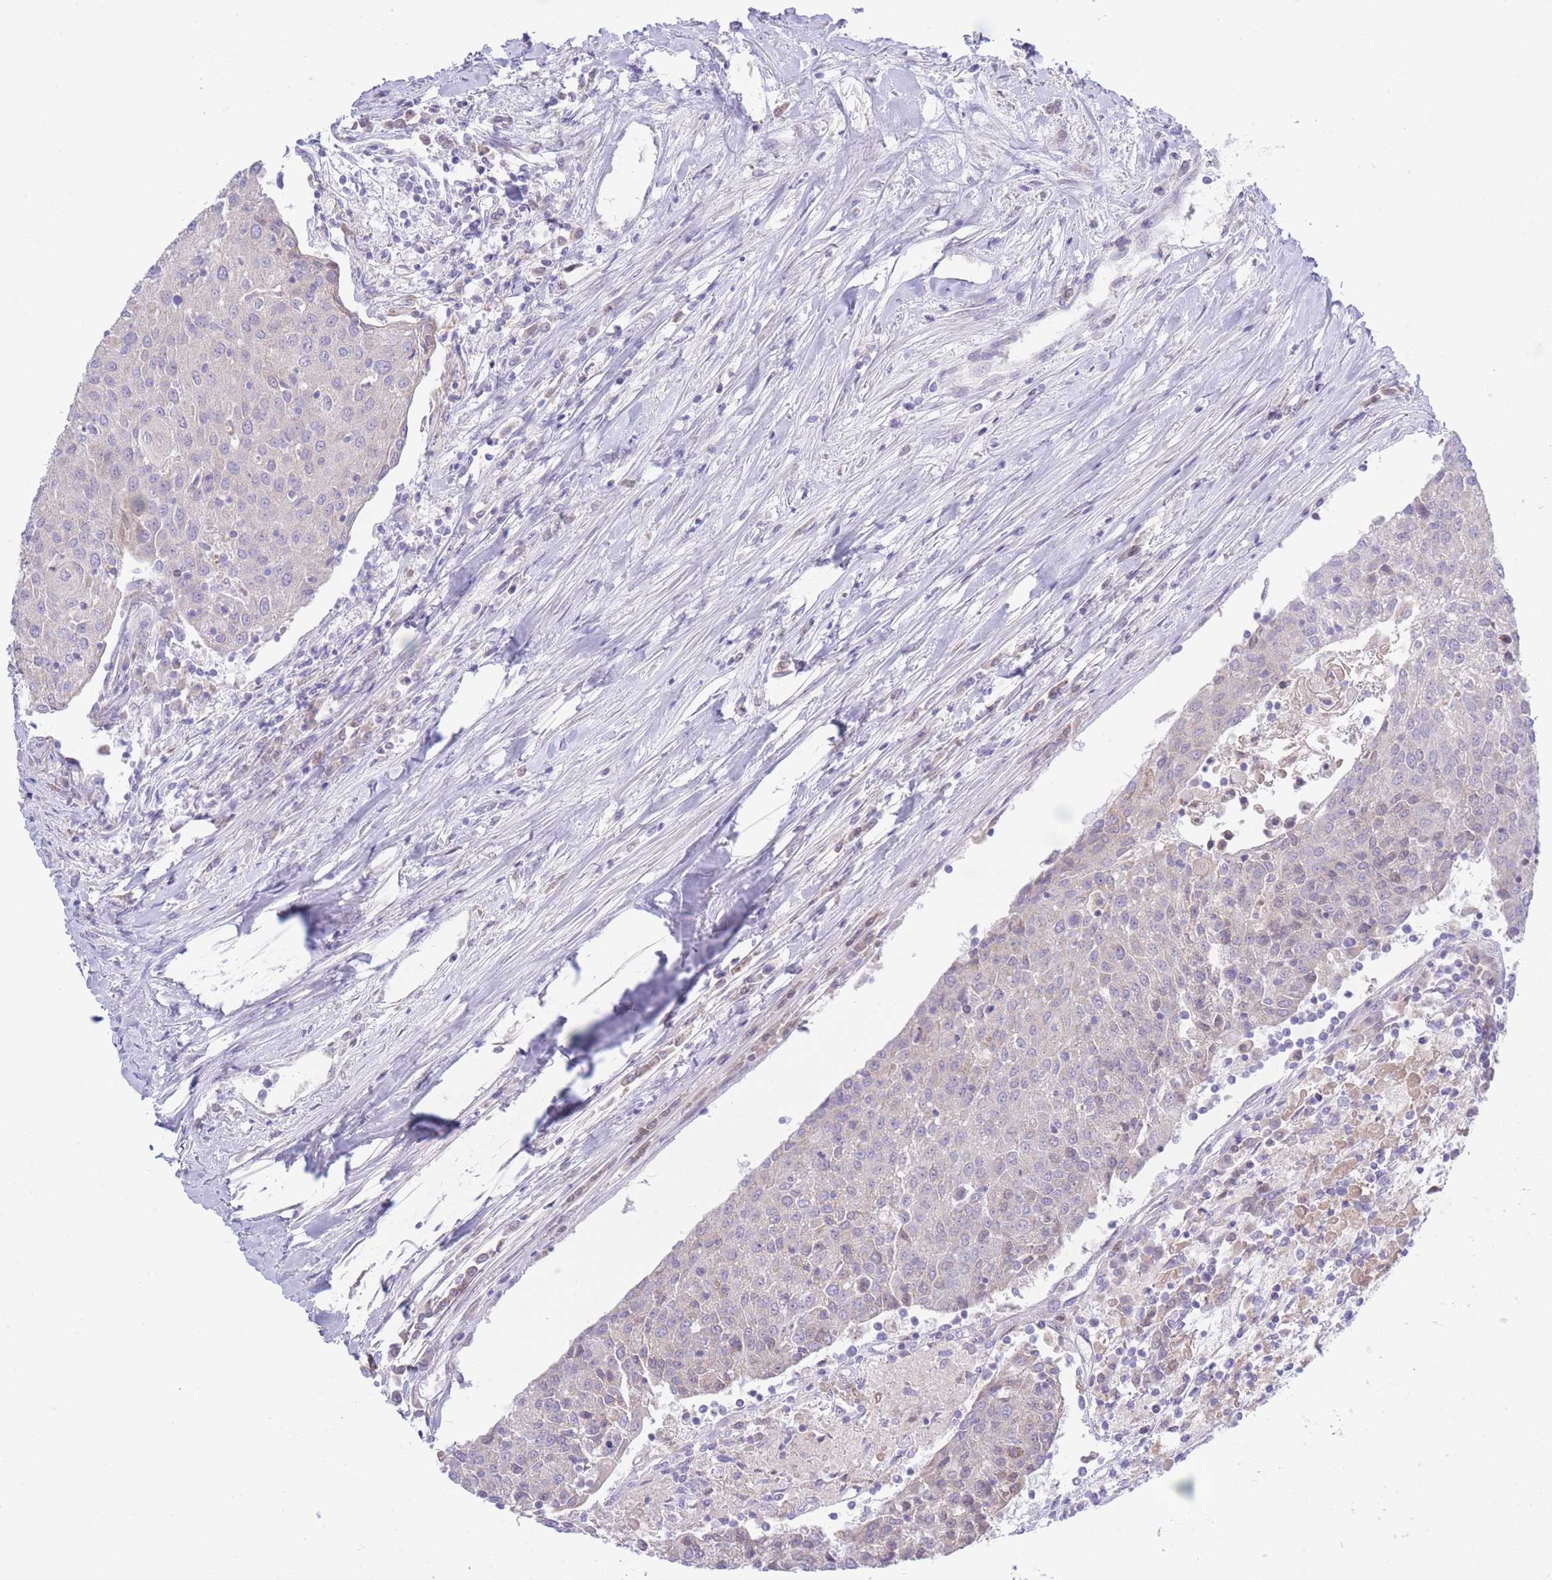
{"staining": {"intensity": "negative", "quantity": "none", "location": "none"}, "tissue": "urothelial cancer", "cell_type": "Tumor cells", "image_type": "cancer", "snomed": [{"axis": "morphology", "description": "Urothelial carcinoma, High grade"}, {"axis": "topography", "description": "Urinary bladder"}], "caption": "This histopathology image is of urothelial carcinoma (high-grade) stained with IHC to label a protein in brown with the nuclei are counter-stained blue. There is no positivity in tumor cells.", "gene": "NANP", "patient": {"sex": "female", "age": 85}}